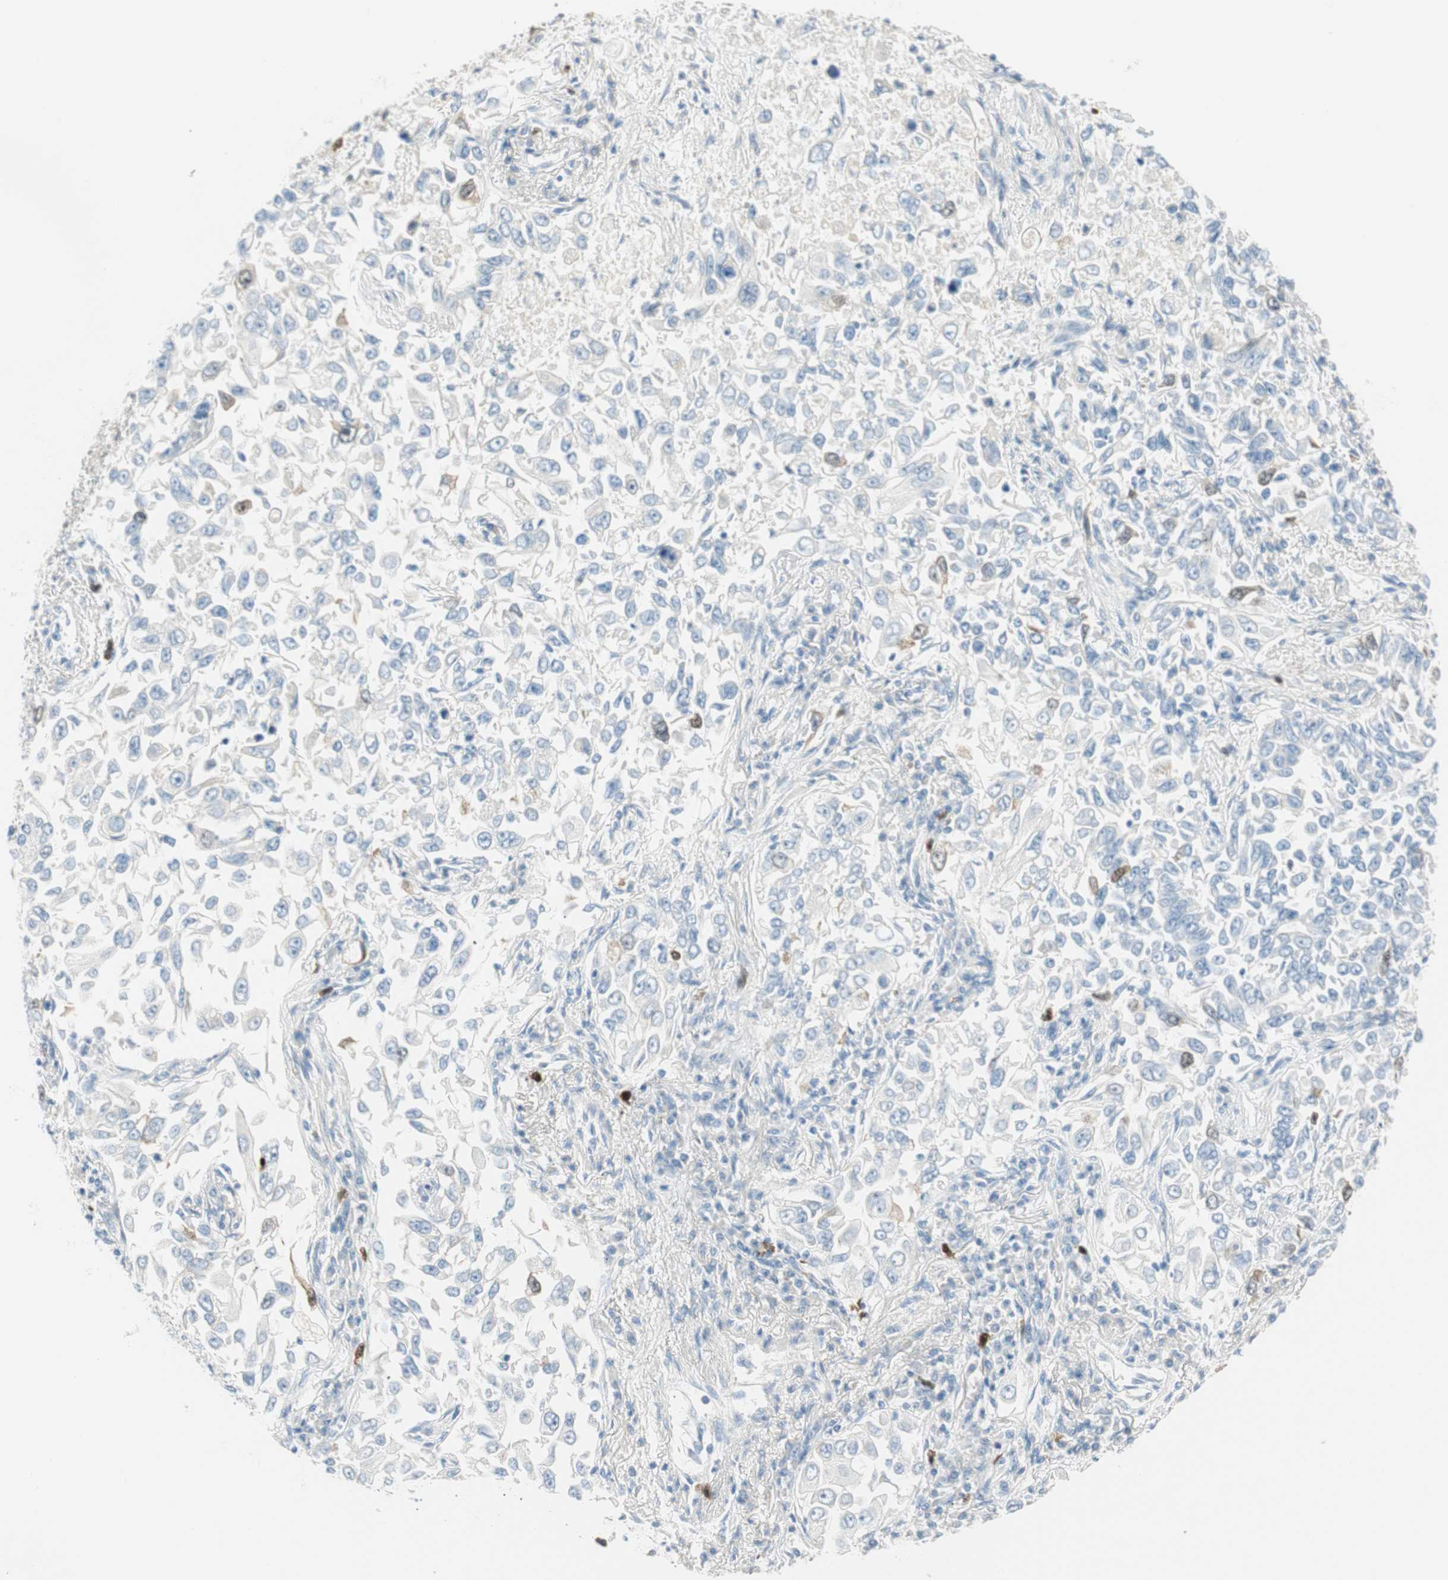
{"staining": {"intensity": "moderate", "quantity": "<25%", "location": "cytoplasmic/membranous,nuclear"}, "tissue": "lung cancer", "cell_type": "Tumor cells", "image_type": "cancer", "snomed": [{"axis": "morphology", "description": "Adenocarcinoma, NOS"}, {"axis": "topography", "description": "Lung"}], "caption": "Immunohistochemistry (IHC) of human lung cancer exhibits low levels of moderate cytoplasmic/membranous and nuclear staining in about <25% of tumor cells. The staining is performed using DAB (3,3'-diaminobenzidine) brown chromogen to label protein expression. The nuclei are counter-stained blue using hematoxylin.", "gene": "PTTG1", "patient": {"sex": "male", "age": 84}}